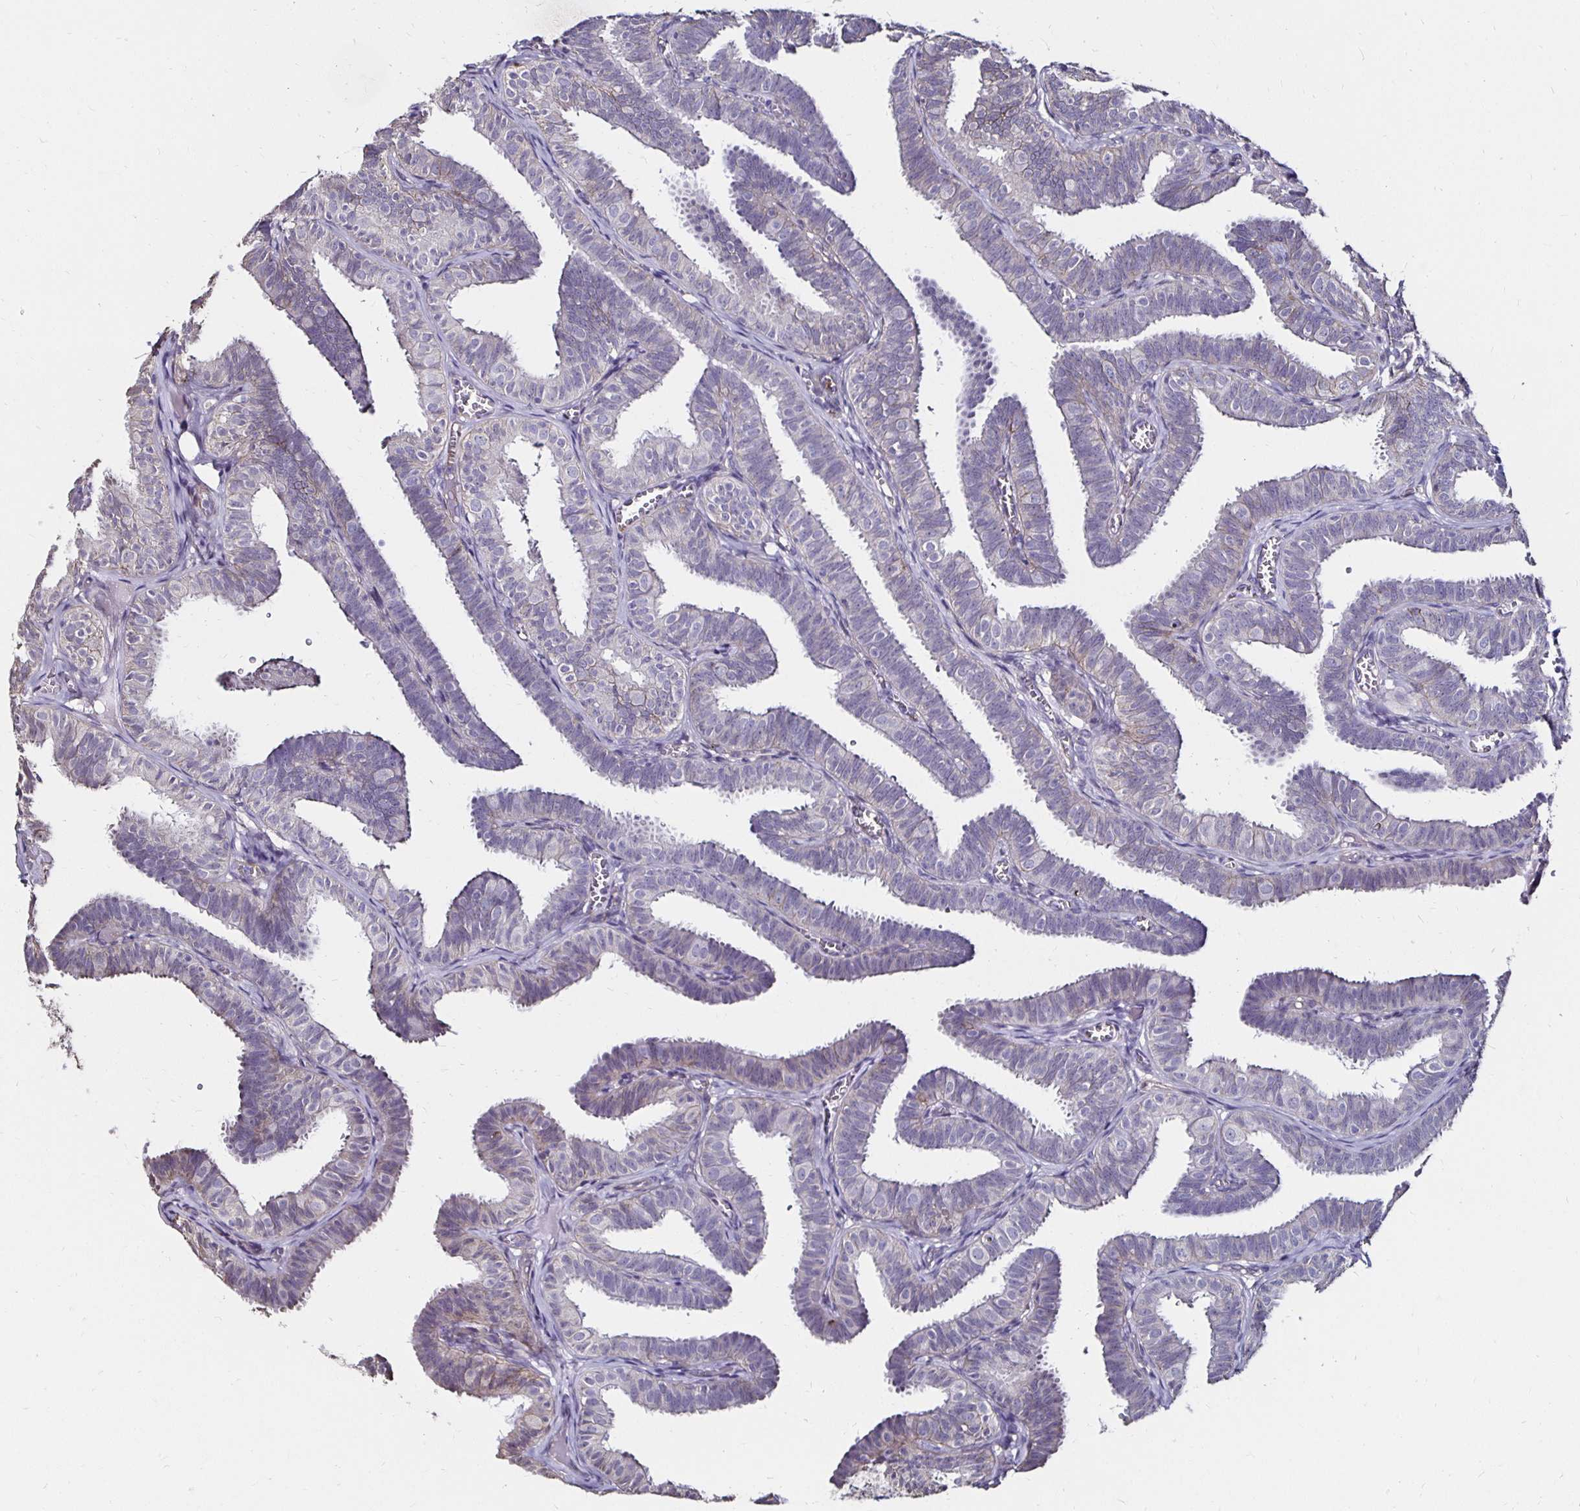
{"staining": {"intensity": "negative", "quantity": "none", "location": "none"}, "tissue": "fallopian tube", "cell_type": "Glandular cells", "image_type": "normal", "snomed": [{"axis": "morphology", "description": "Normal tissue, NOS"}, {"axis": "topography", "description": "Fallopian tube"}], "caption": "This is an immunohistochemistry histopathology image of normal human fallopian tube. There is no positivity in glandular cells.", "gene": "ITGB1", "patient": {"sex": "female", "age": 25}}